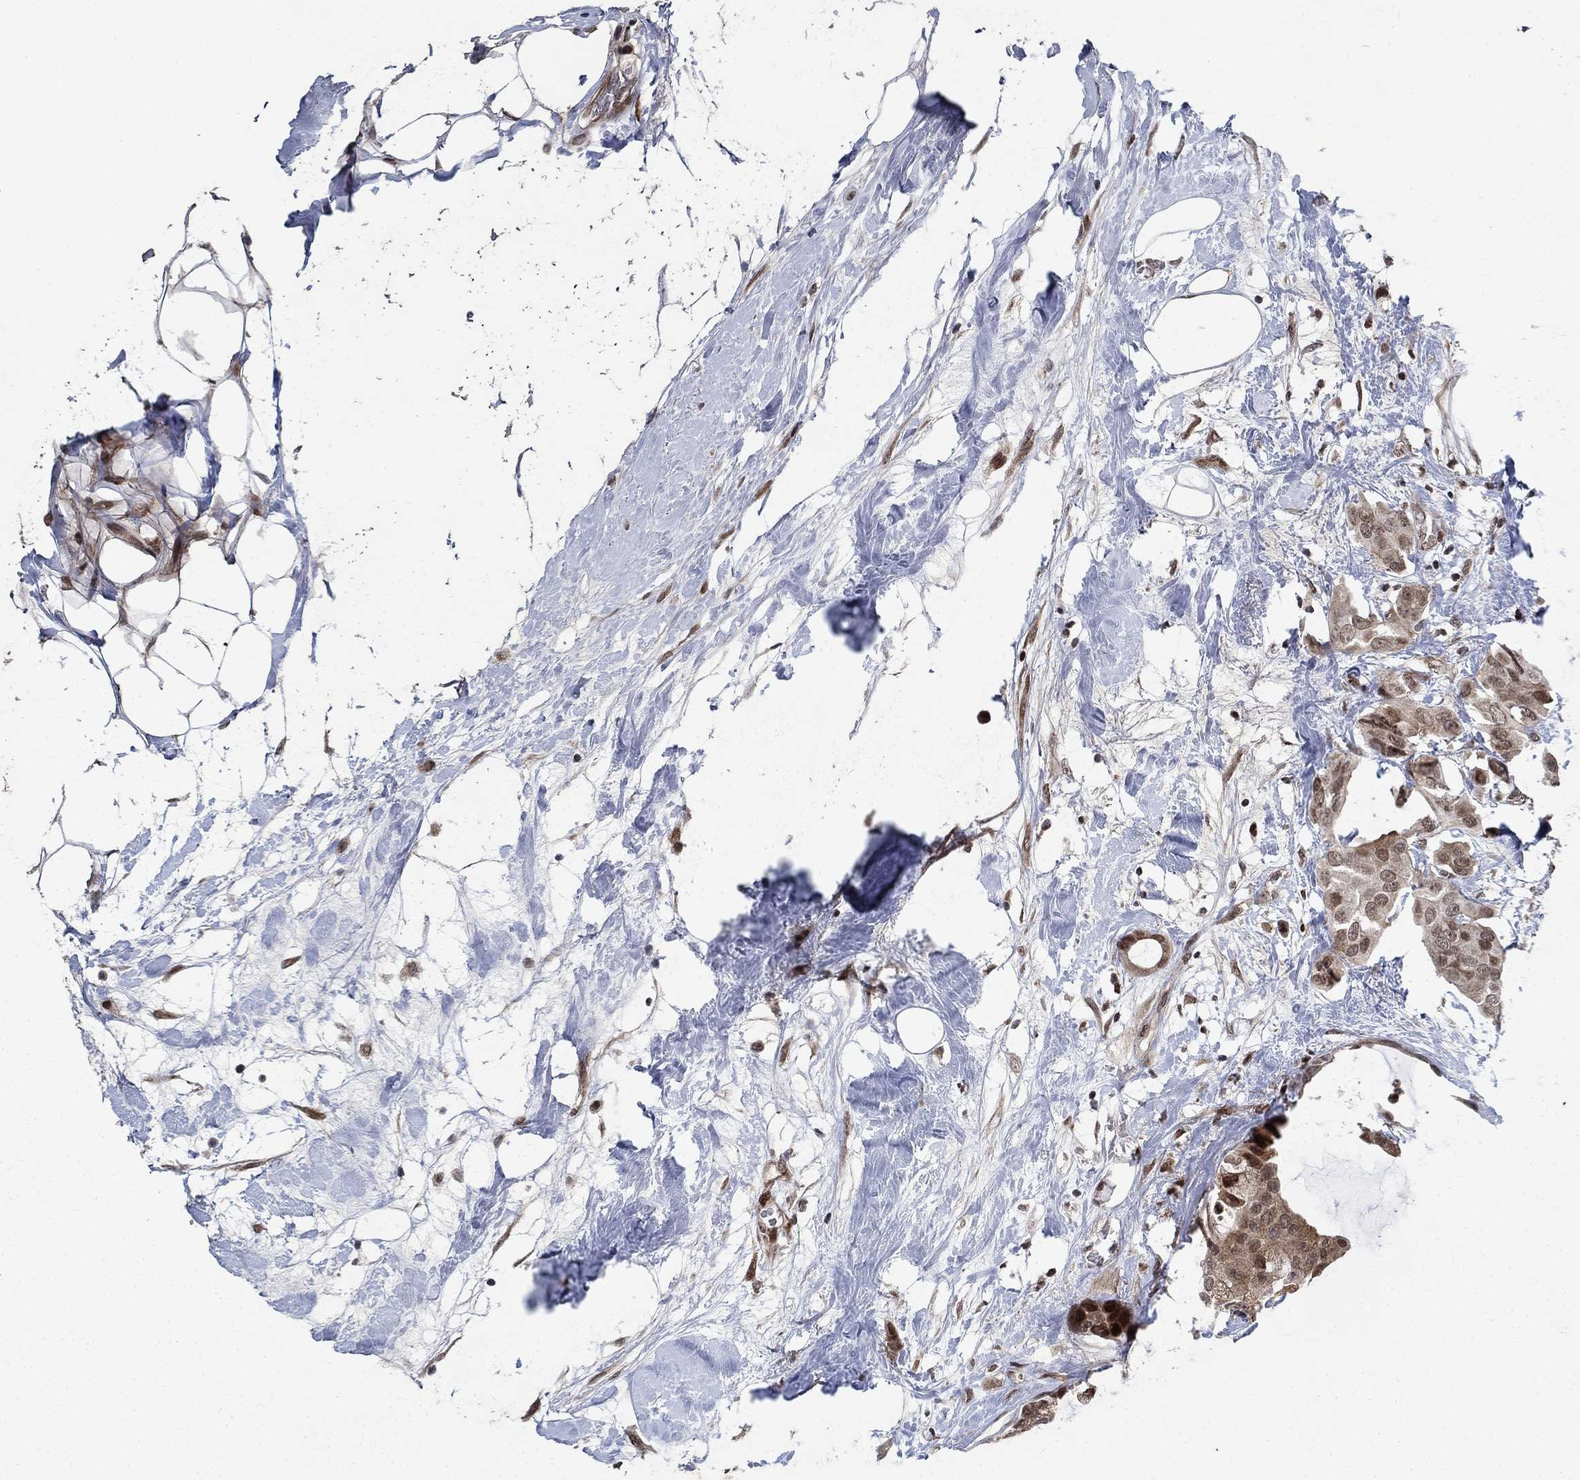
{"staining": {"intensity": "moderate", "quantity": "<25%", "location": "cytoplasmic/membranous,nuclear"}, "tissue": "breast cancer", "cell_type": "Tumor cells", "image_type": "cancer", "snomed": [{"axis": "morphology", "description": "Duct carcinoma"}, {"axis": "topography", "description": "Breast"}], "caption": "Approximately <25% of tumor cells in human invasive ductal carcinoma (breast) exhibit moderate cytoplasmic/membranous and nuclear protein positivity as visualized by brown immunohistochemical staining.", "gene": "PRICKLE4", "patient": {"sex": "female", "age": 45}}